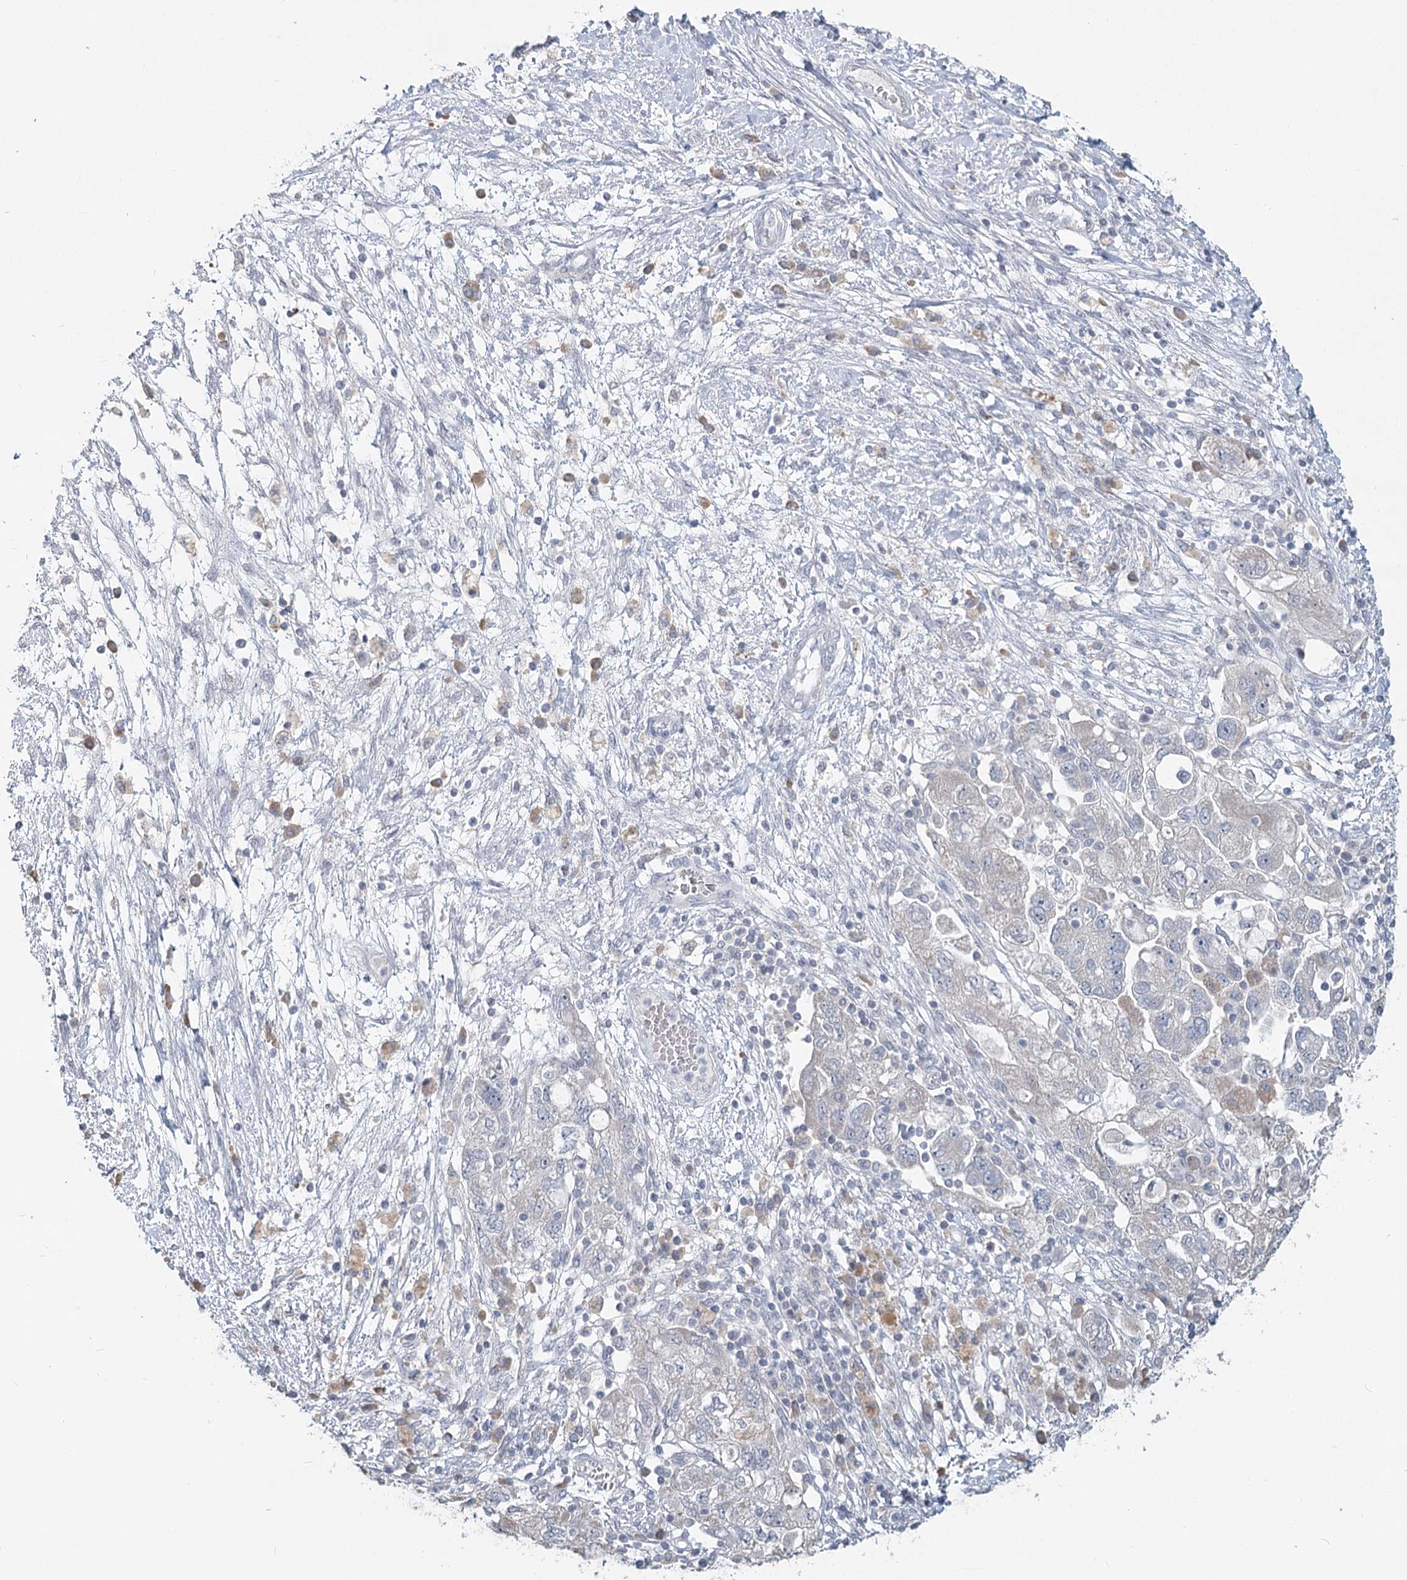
{"staining": {"intensity": "negative", "quantity": "none", "location": "none"}, "tissue": "ovarian cancer", "cell_type": "Tumor cells", "image_type": "cancer", "snomed": [{"axis": "morphology", "description": "Carcinoma, NOS"}, {"axis": "morphology", "description": "Cystadenocarcinoma, serous, NOS"}, {"axis": "topography", "description": "Ovary"}], "caption": "High magnification brightfield microscopy of carcinoma (ovarian) stained with DAB (brown) and counterstained with hematoxylin (blue): tumor cells show no significant positivity.", "gene": "SLC9A3", "patient": {"sex": "female", "age": 69}}